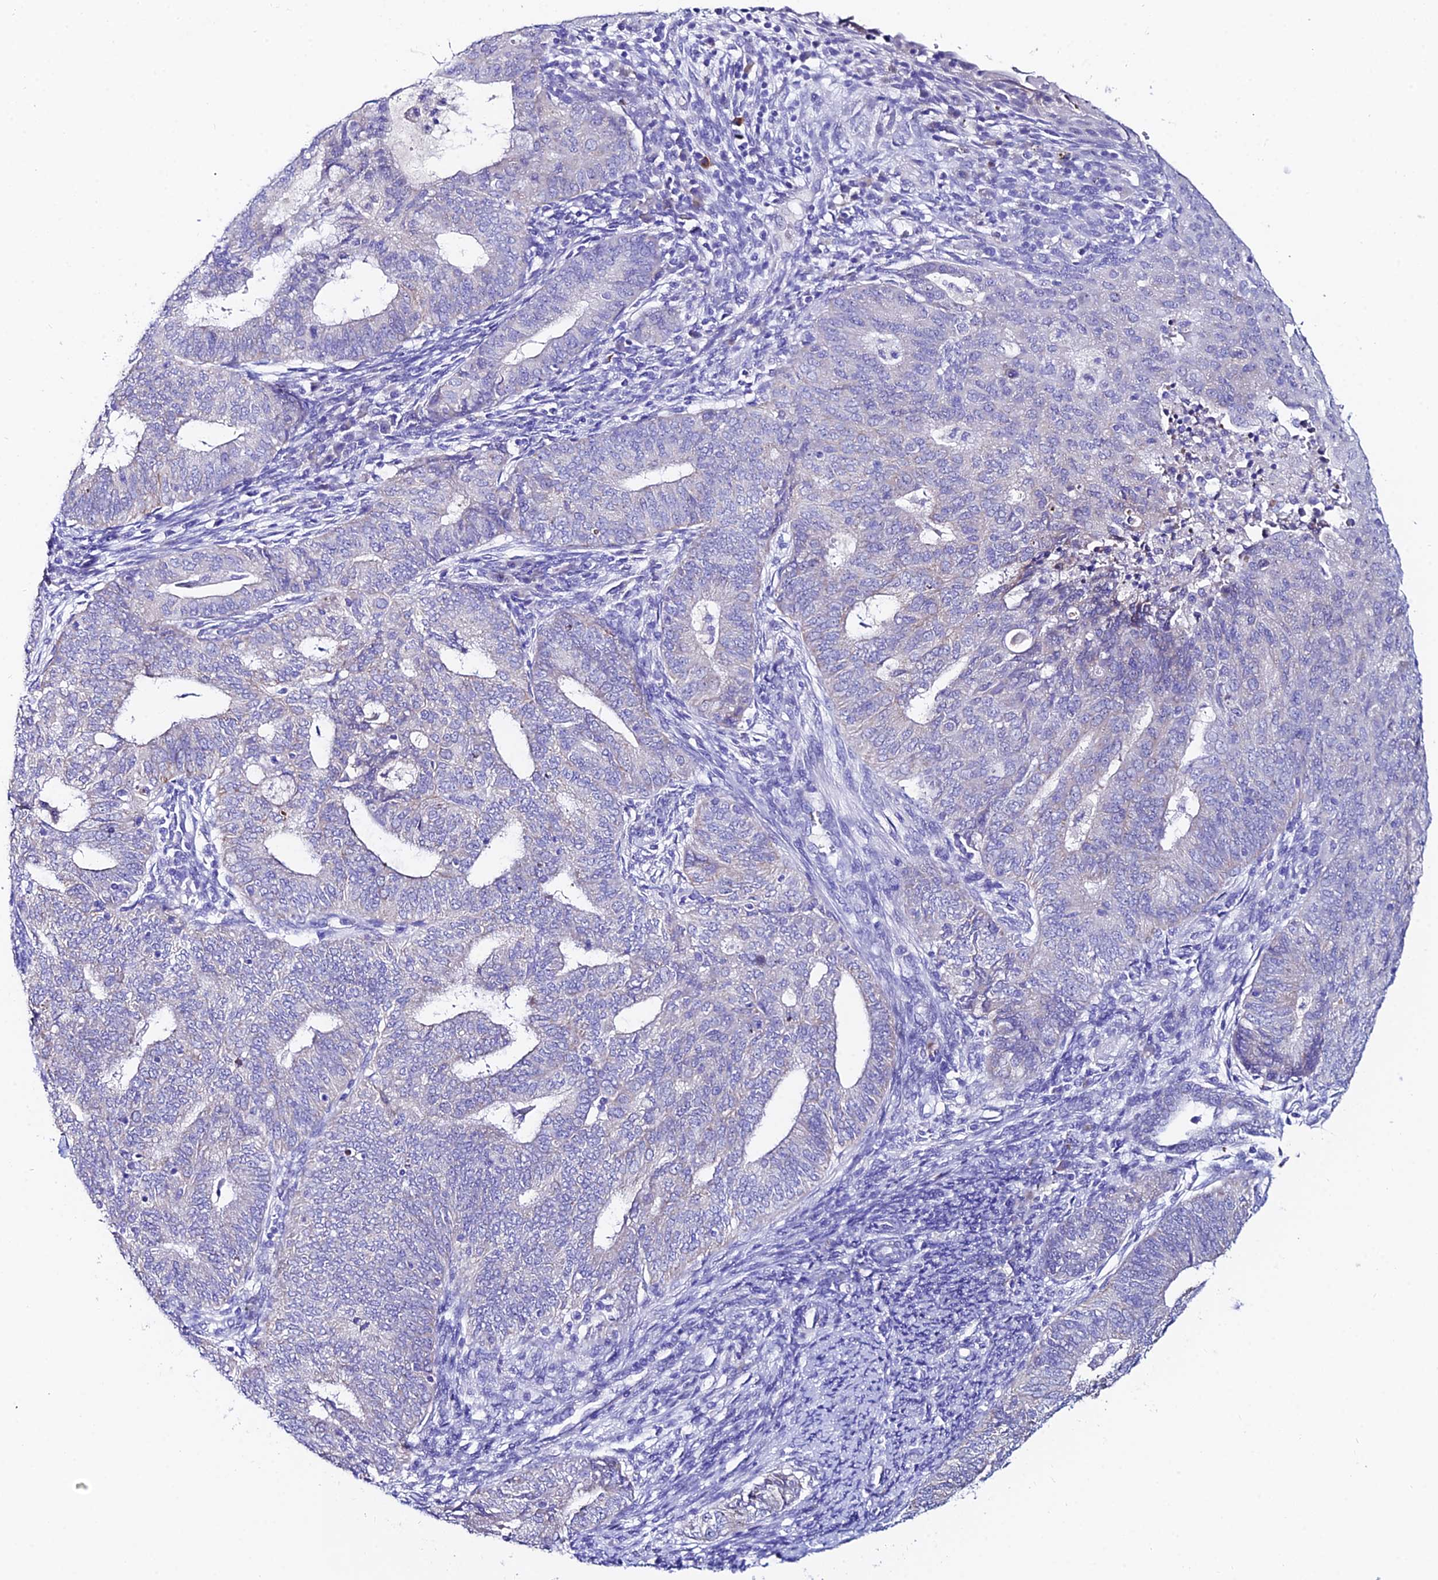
{"staining": {"intensity": "negative", "quantity": "none", "location": "none"}, "tissue": "endometrial cancer", "cell_type": "Tumor cells", "image_type": "cancer", "snomed": [{"axis": "morphology", "description": "Adenocarcinoma, NOS"}, {"axis": "topography", "description": "Endometrium"}], "caption": "Immunohistochemical staining of human adenocarcinoma (endometrial) shows no significant expression in tumor cells. (DAB (3,3'-diaminobenzidine) IHC visualized using brightfield microscopy, high magnification).", "gene": "CEP41", "patient": {"sex": "female", "age": 62}}